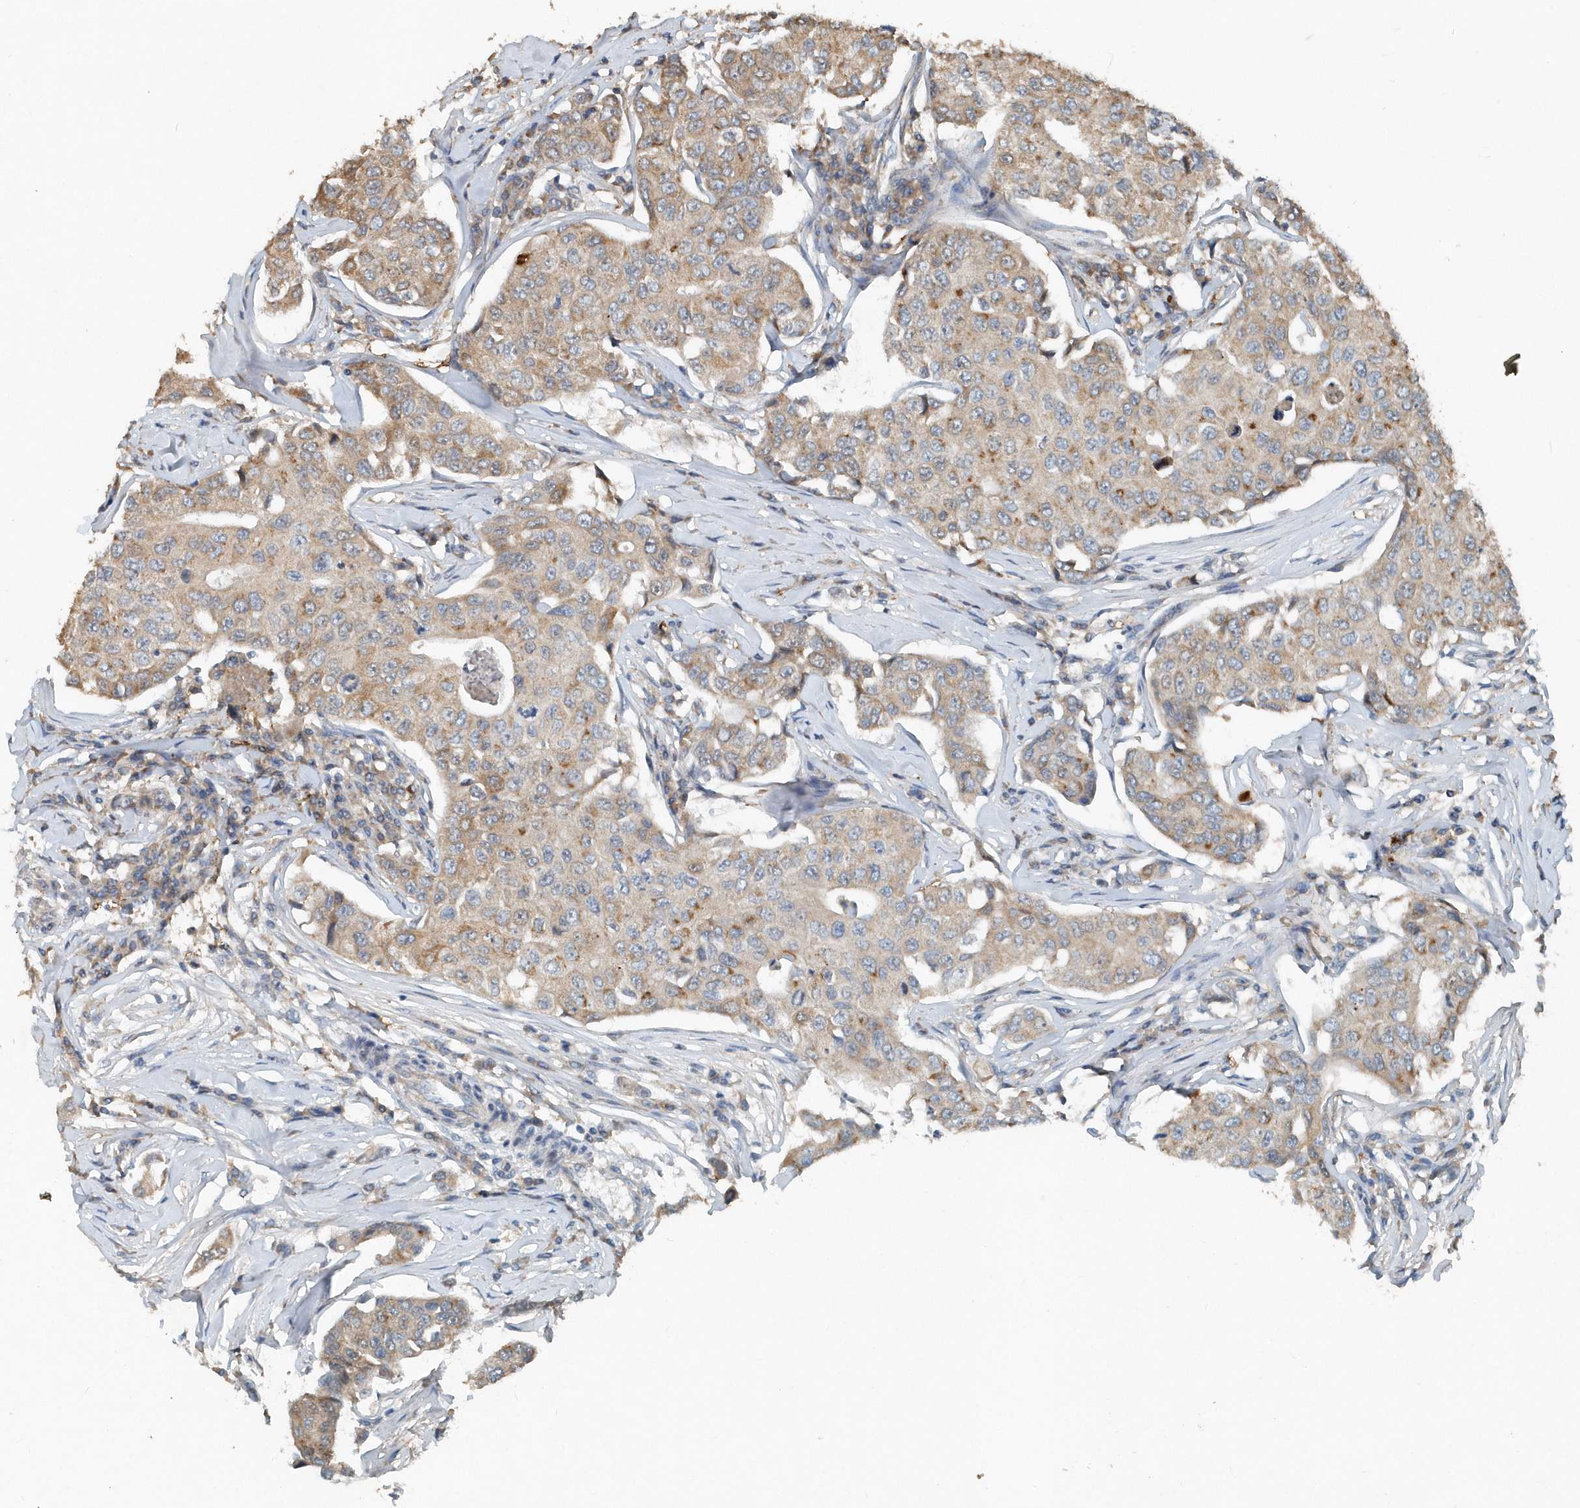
{"staining": {"intensity": "moderate", "quantity": "25%-75%", "location": "cytoplasmic/membranous"}, "tissue": "breast cancer", "cell_type": "Tumor cells", "image_type": "cancer", "snomed": [{"axis": "morphology", "description": "Duct carcinoma"}, {"axis": "topography", "description": "Breast"}], "caption": "Infiltrating ductal carcinoma (breast) stained with a brown dye displays moderate cytoplasmic/membranous positive positivity in about 25%-75% of tumor cells.", "gene": "SCFD2", "patient": {"sex": "female", "age": 80}}